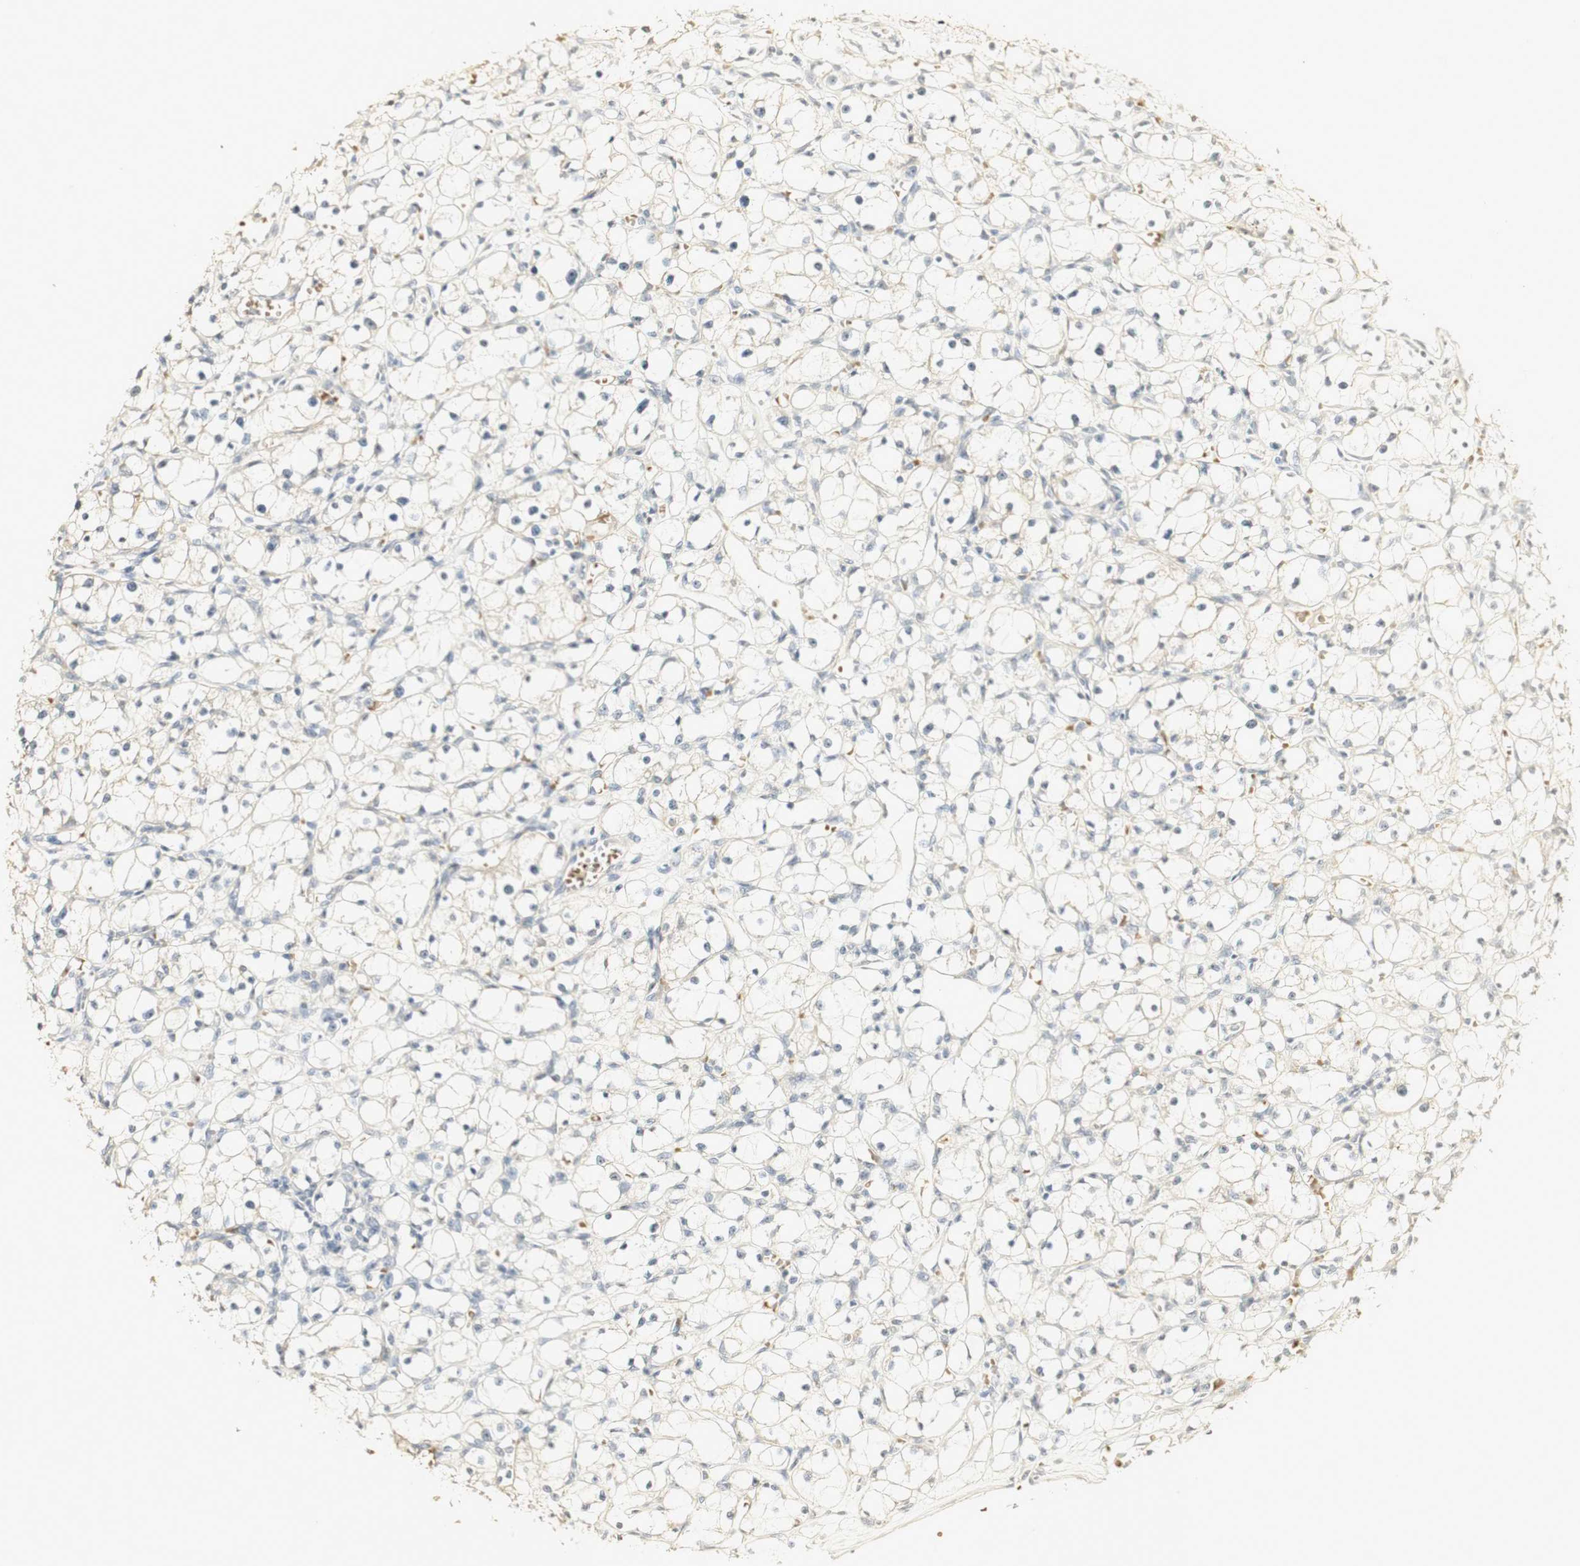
{"staining": {"intensity": "negative", "quantity": "none", "location": "none"}, "tissue": "renal cancer", "cell_type": "Tumor cells", "image_type": "cancer", "snomed": [{"axis": "morphology", "description": "Adenocarcinoma, NOS"}, {"axis": "topography", "description": "Kidney"}], "caption": "Micrograph shows no significant protein positivity in tumor cells of renal adenocarcinoma. (DAB IHC, high magnification).", "gene": "SYT7", "patient": {"sex": "male", "age": 56}}